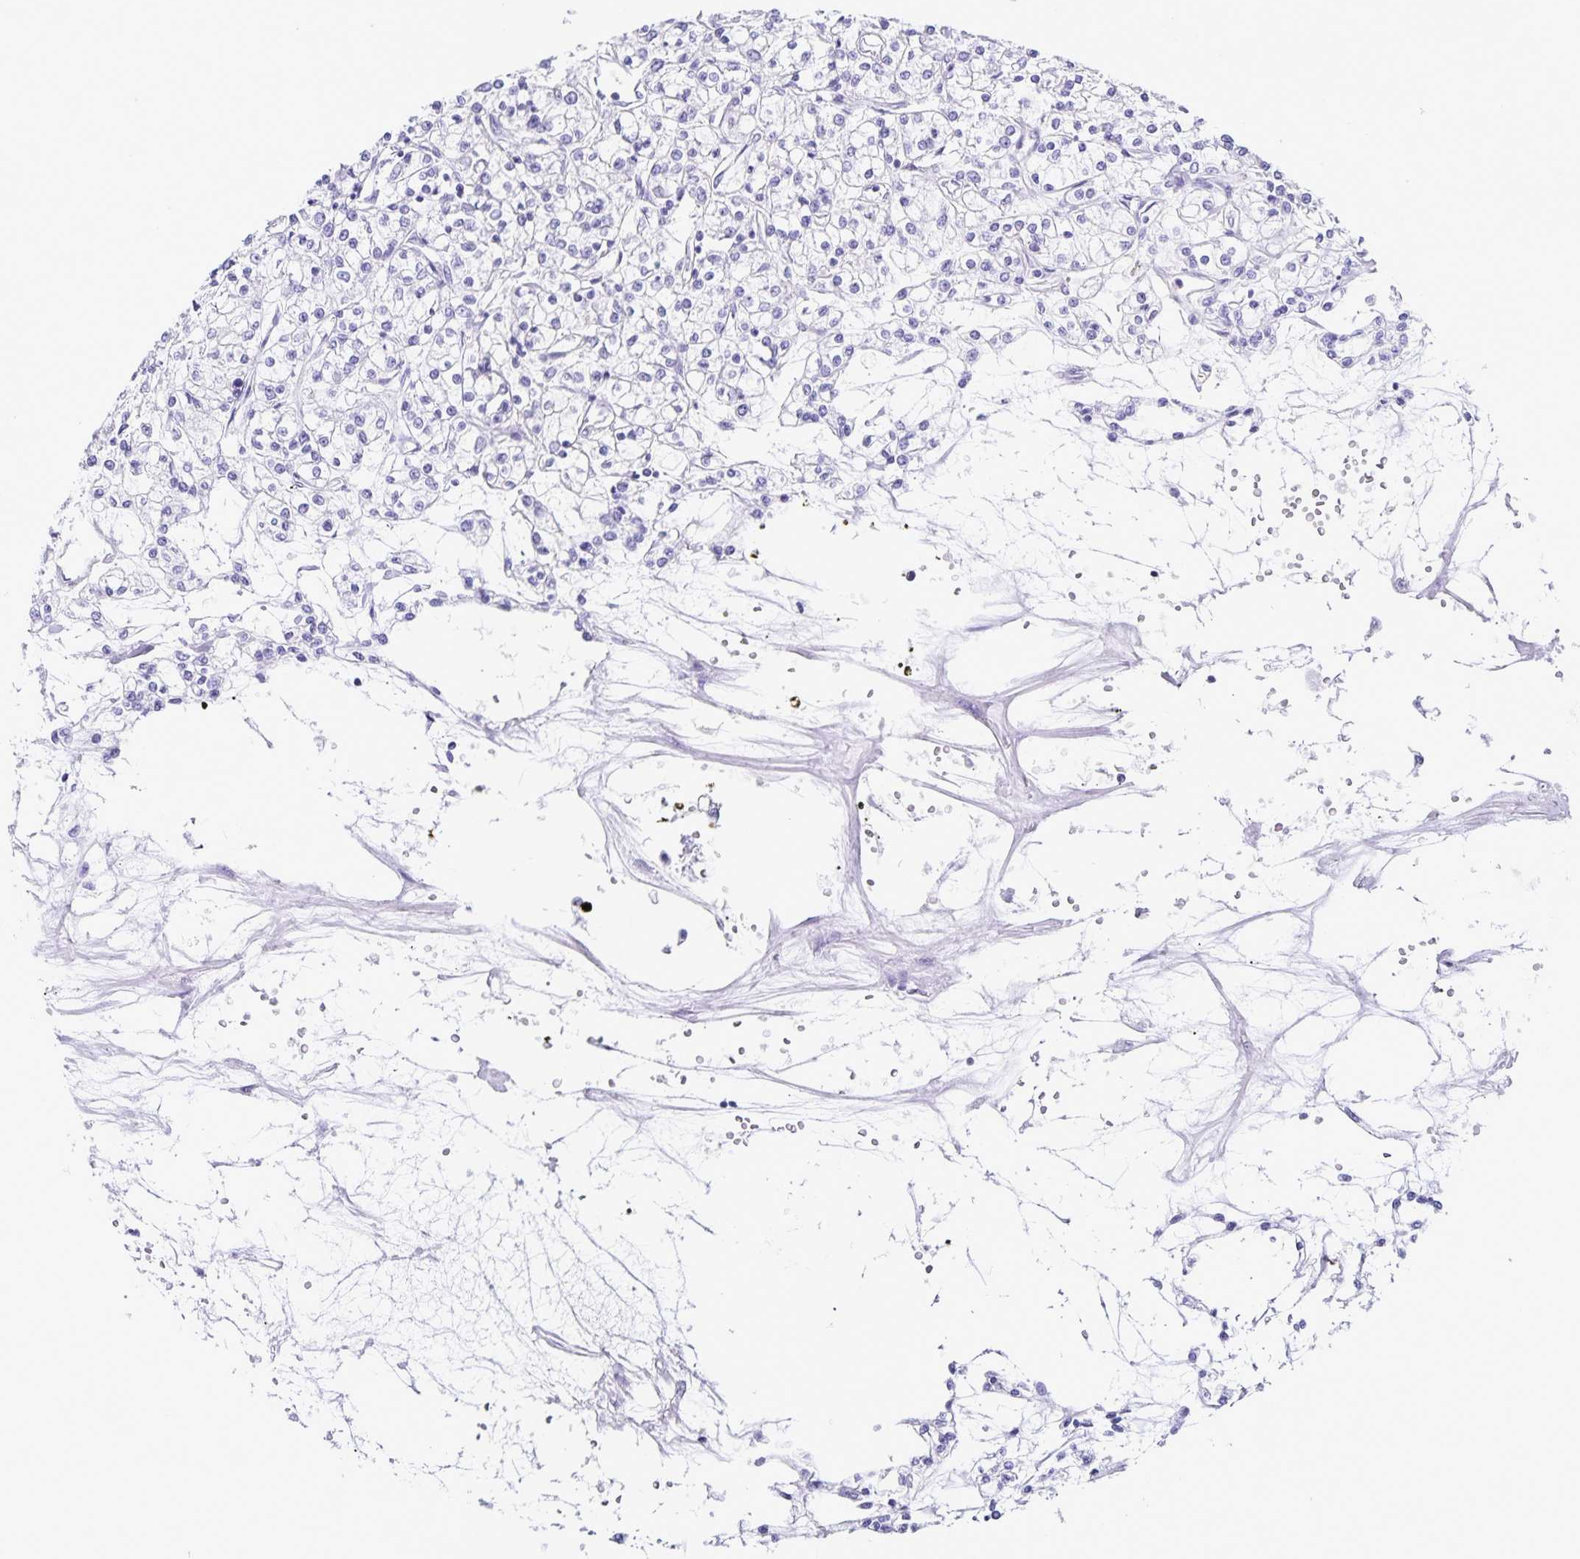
{"staining": {"intensity": "negative", "quantity": "none", "location": "none"}, "tissue": "renal cancer", "cell_type": "Tumor cells", "image_type": "cancer", "snomed": [{"axis": "morphology", "description": "Adenocarcinoma, NOS"}, {"axis": "topography", "description": "Kidney"}], "caption": "A high-resolution micrograph shows IHC staining of renal cancer, which reveals no significant positivity in tumor cells.", "gene": "FAM170A", "patient": {"sex": "female", "age": 59}}